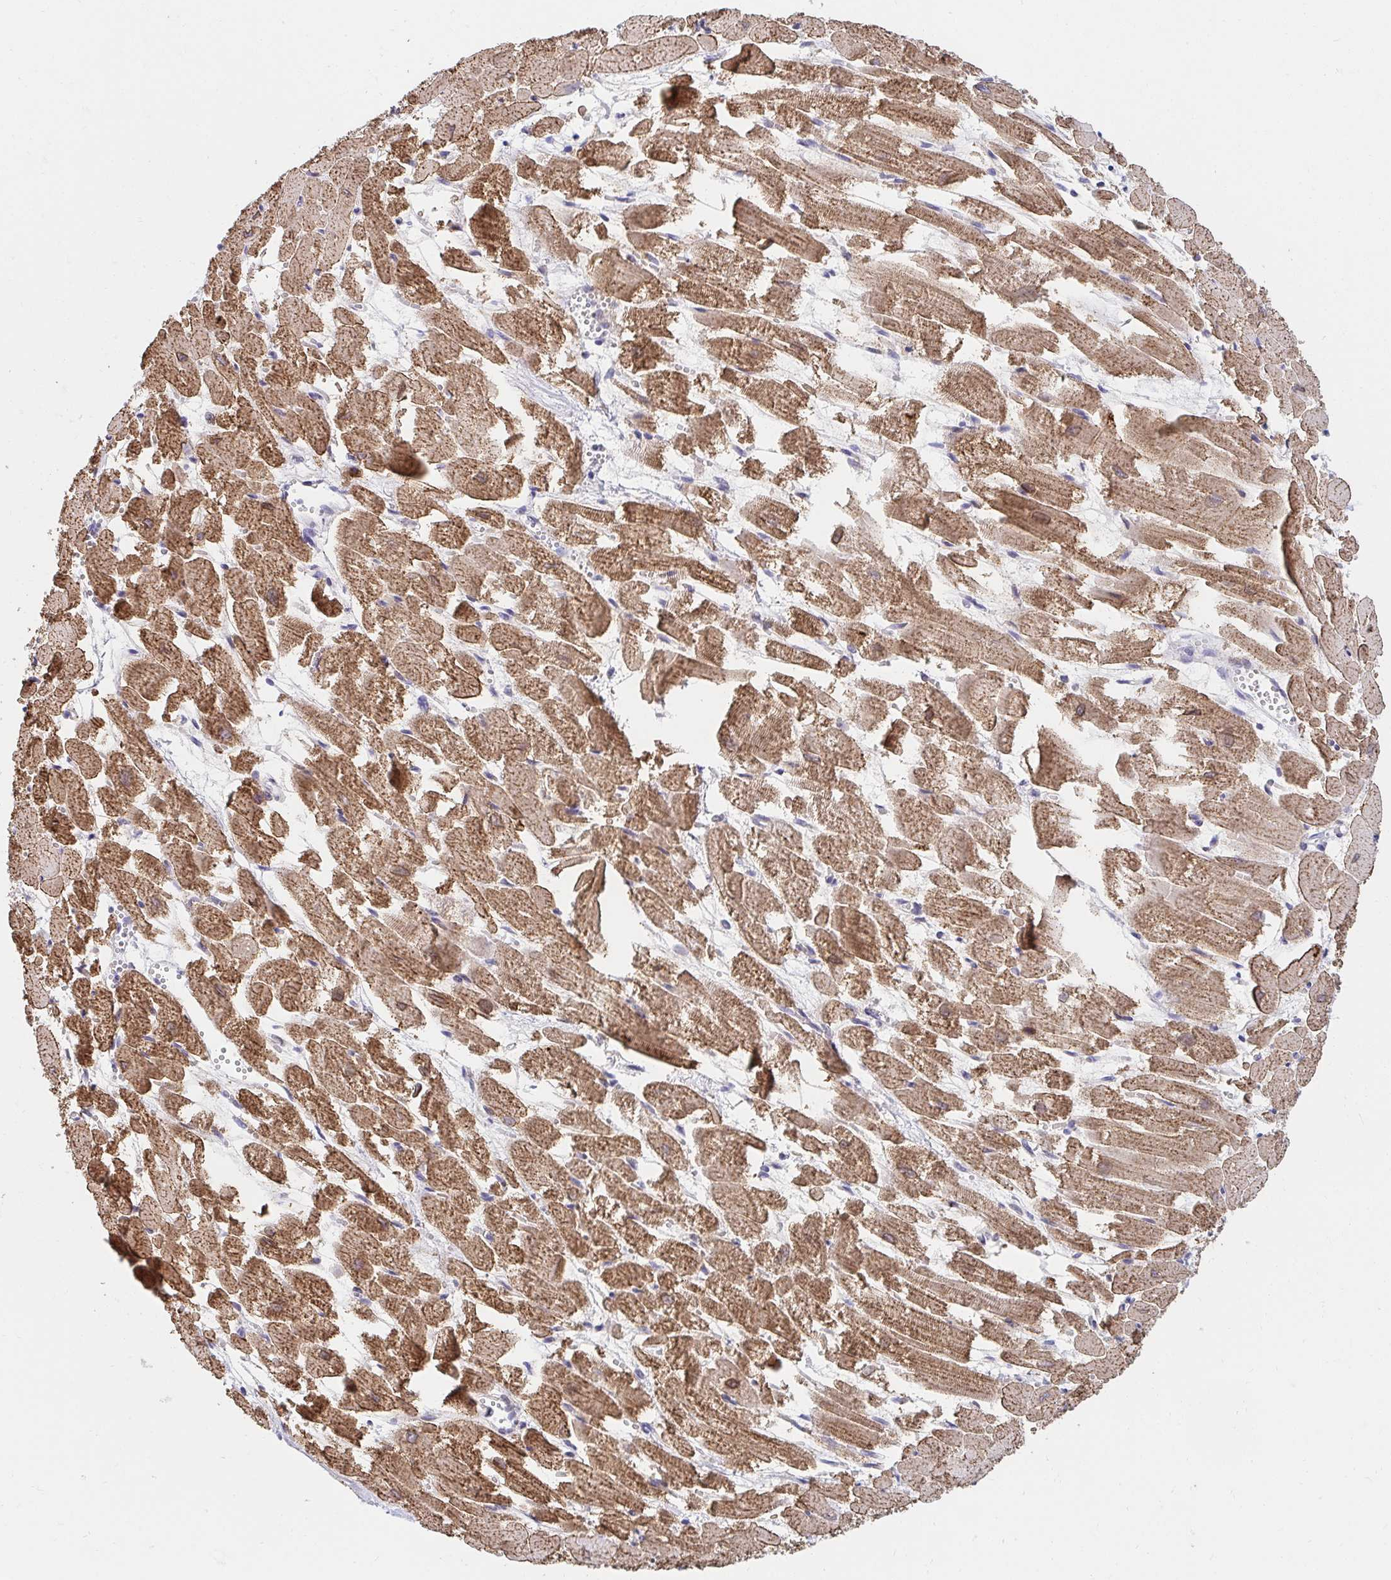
{"staining": {"intensity": "moderate", "quantity": ">75%", "location": "cytoplasmic/membranous"}, "tissue": "heart muscle", "cell_type": "Cardiomyocytes", "image_type": "normal", "snomed": [{"axis": "morphology", "description": "Normal tissue, NOS"}, {"axis": "topography", "description": "Heart"}], "caption": "Immunohistochemistry photomicrograph of unremarkable human heart muscle stained for a protein (brown), which shows medium levels of moderate cytoplasmic/membranous positivity in approximately >75% of cardiomyocytes.", "gene": "AKAP14", "patient": {"sex": "female", "age": 52}}